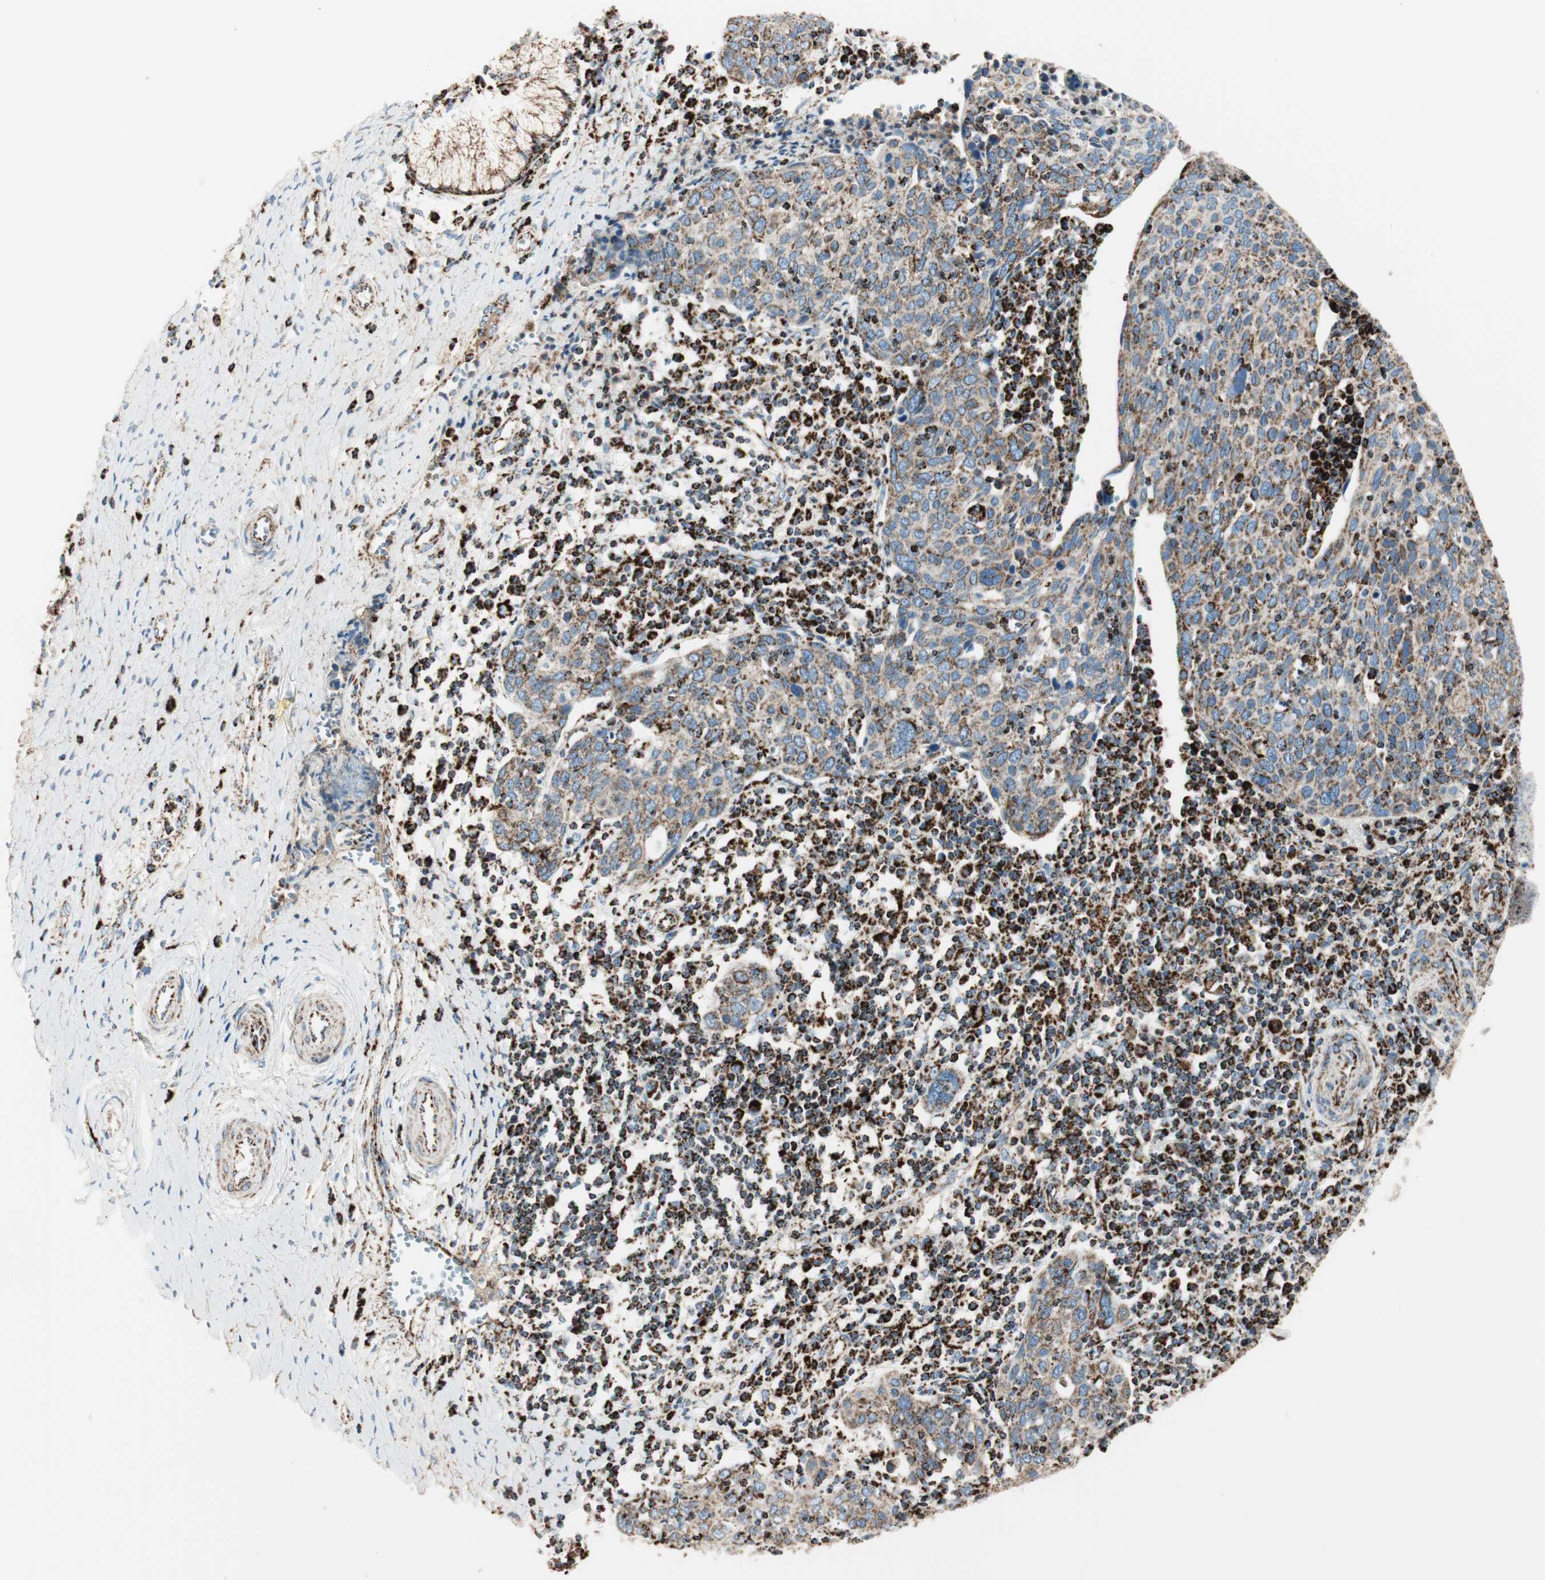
{"staining": {"intensity": "moderate", "quantity": "25%-75%", "location": "cytoplasmic/membranous"}, "tissue": "cervical cancer", "cell_type": "Tumor cells", "image_type": "cancer", "snomed": [{"axis": "morphology", "description": "Squamous cell carcinoma, NOS"}, {"axis": "topography", "description": "Cervix"}], "caption": "A micrograph of cervical cancer (squamous cell carcinoma) stained for a protein shows moderate cytoplasmic/membranous brown staining in tumor cells.", "gene": "ME2", "patient": {"sex": "female", "age": 40}}